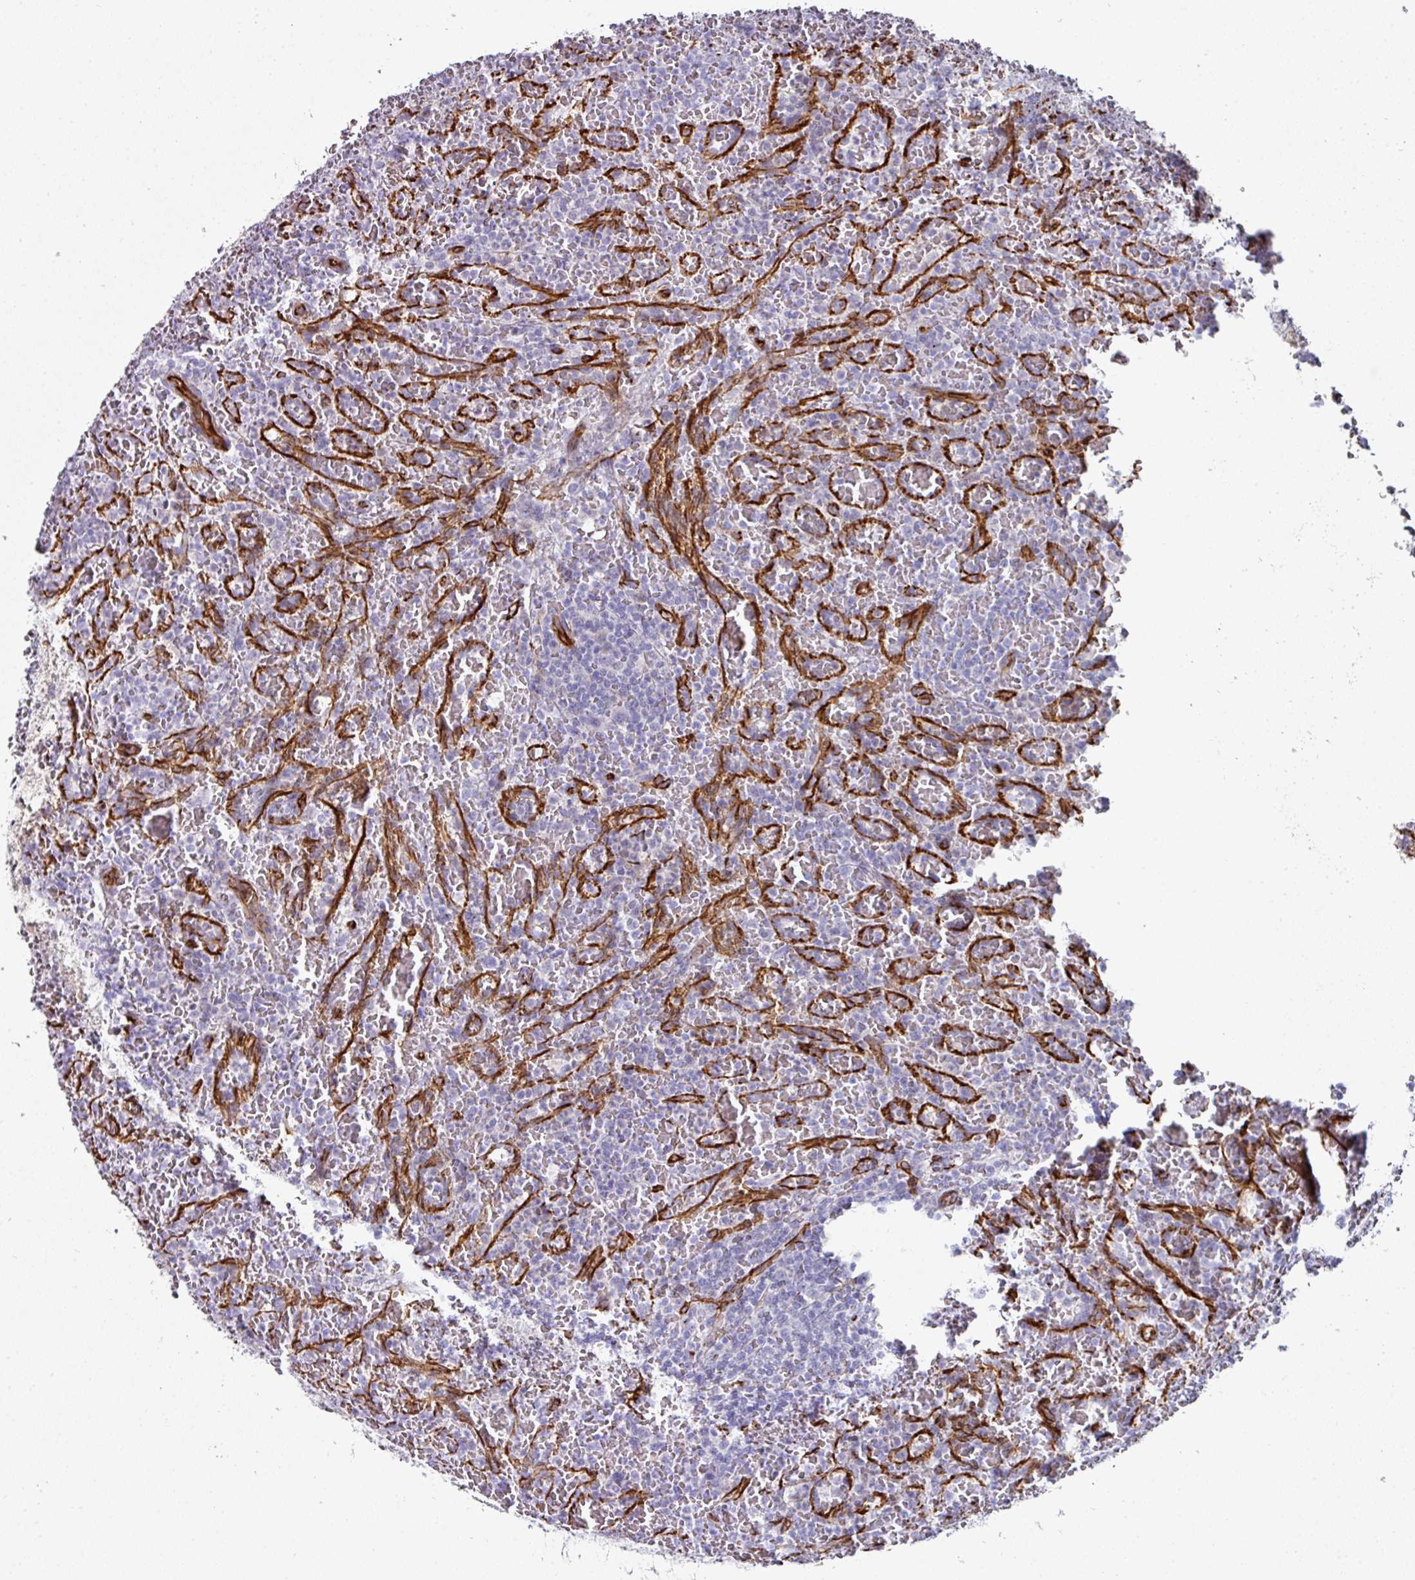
{"staining": {"intensity": "negative", "quantity": "none", "location": "none"}, "tissue": "lymphoma", "cell_type": "Tumor cells", "image_type": "cancer", "snomed": [{"axis": "morphology", "description": "Malignant lymphoma, non-Hodgkin's type, Low grade"}, {"axis": "topography", "description": "Spleen"}], "caption": "Image shows no protein staining in tumor cells of low-grade malignant lymphoma, non-Hodgkin's type tissue.", "gene": "TMPRSS9", "patient": {"sex": "female", "age": 64}}